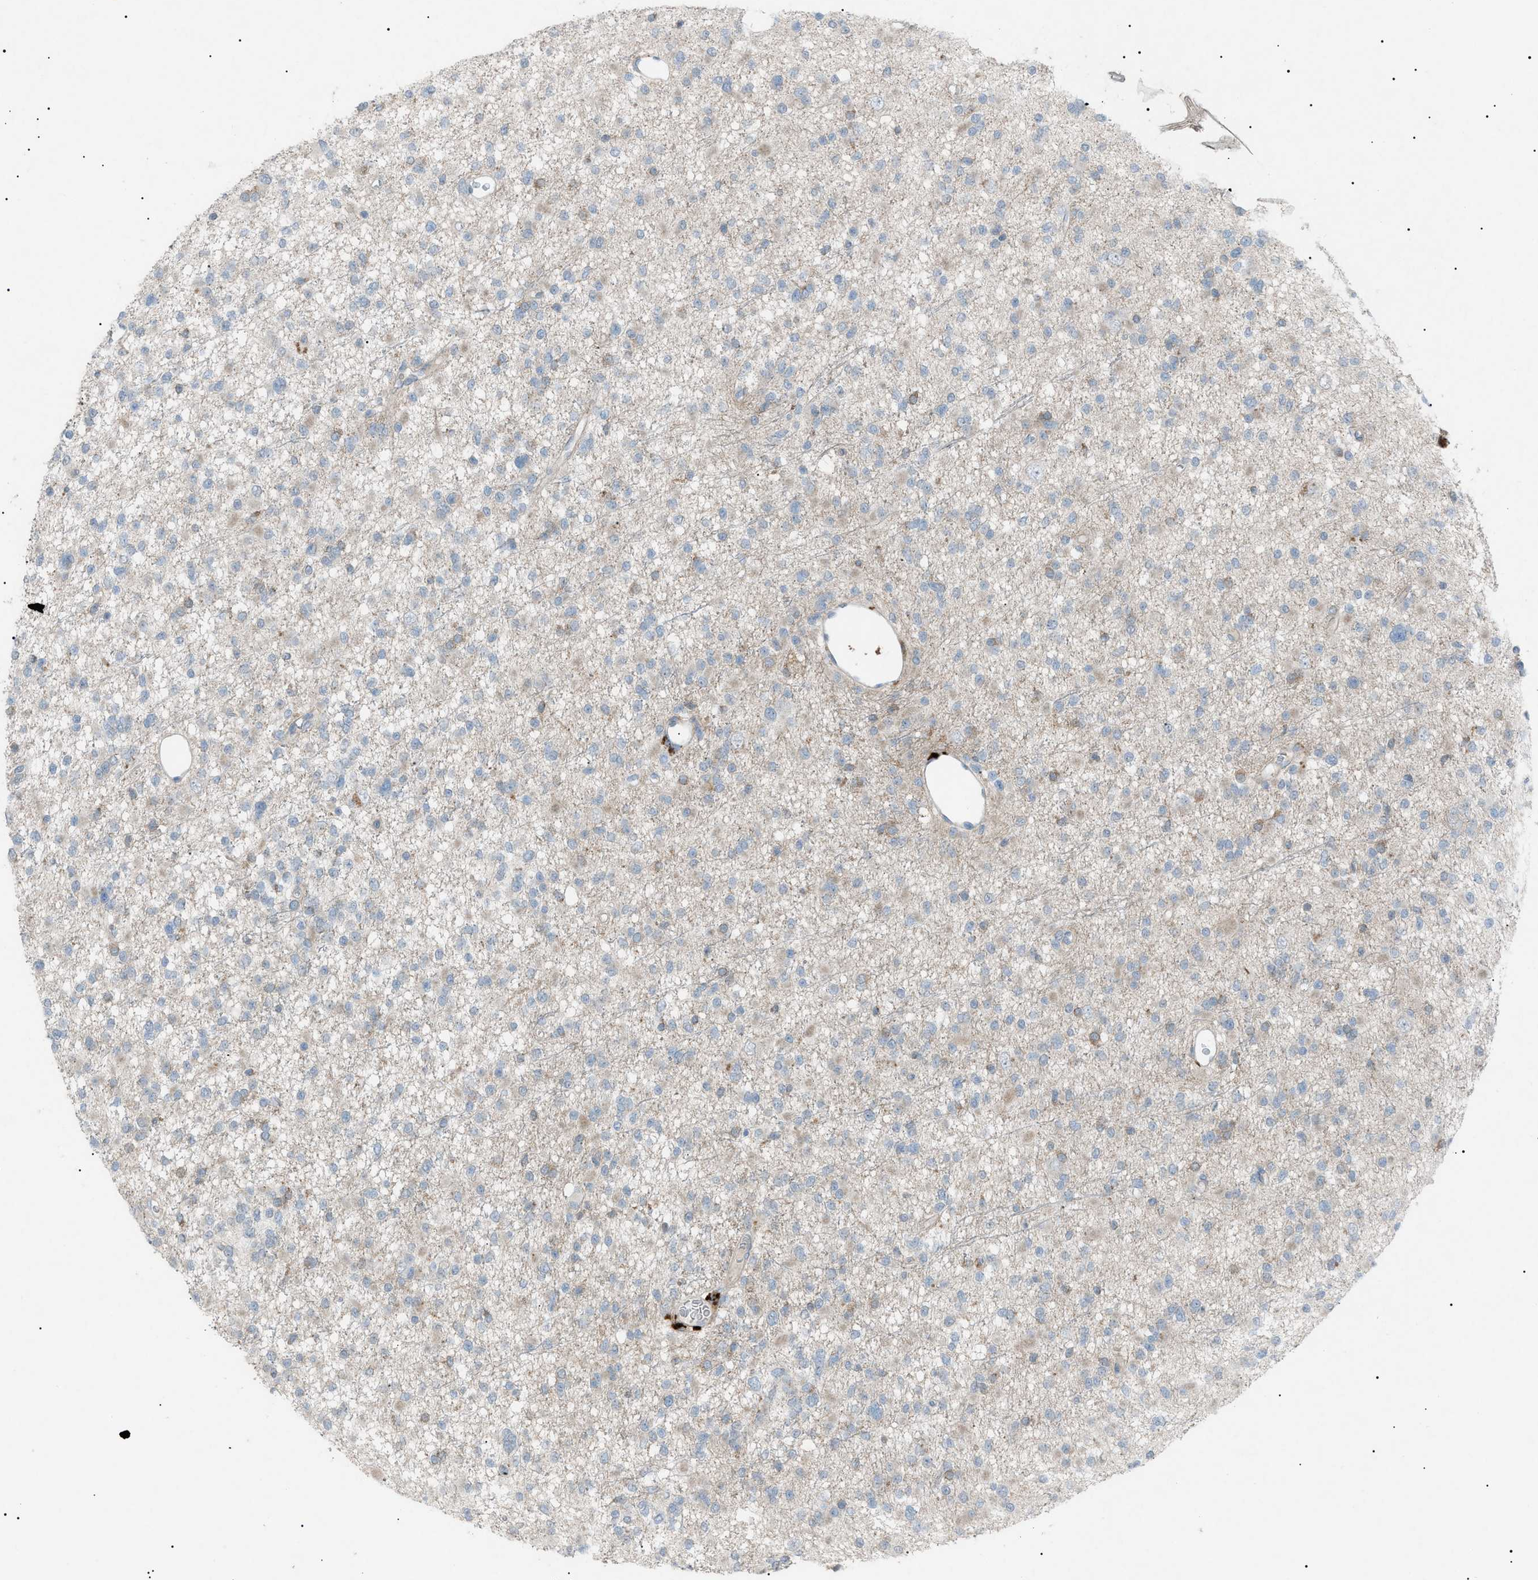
{"staining": {"intensity": "weak", "quantity": "<25%", "location": "cytoplasmic/membranous,nuclear"}, "tissue": "glioma", "cell_type": "Tumor cells", "image_type": "cancer", "snomed": [{"axis": "morphology", "description": "Glioma, malignant, Low grade"}, {"axis": "topography", "description": "Brain"}], "caption": "Immunohistochemistry (IHC) photomicrograph of glioma stained for a protein (brown), which displays no expression in tumor cells.", "gene": "BTK", "patient": {"sex": "female", "age": 22}}